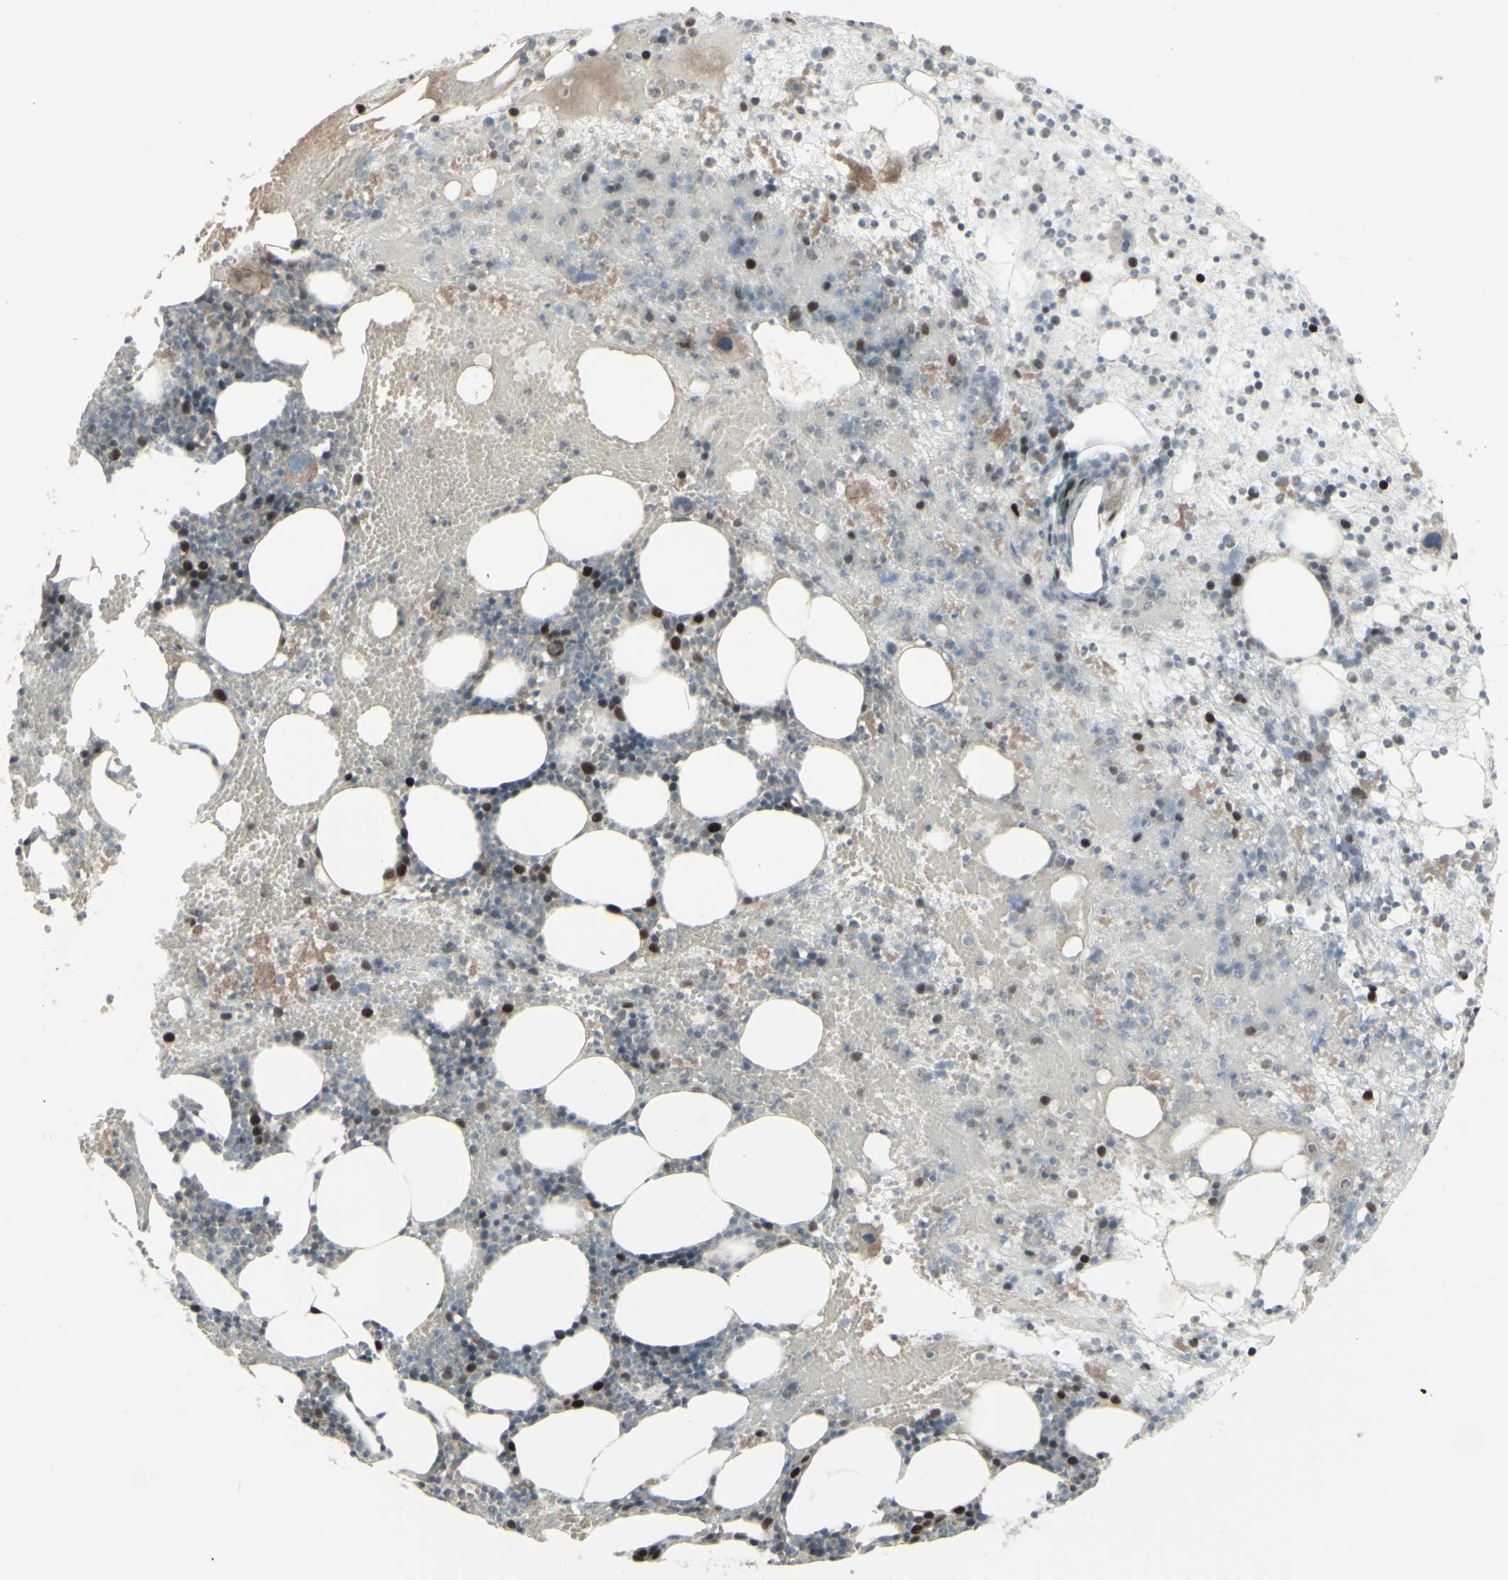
{"staining": {"intensity": "strong", "quantity": "<25%", "location": "nuclear"}, "tissue": "bone marrow", "cell_type": "Hematopoietic cells", "image_type": "normal", "snomed": [{"axis": "morphology", "description": "Normal tissue, NOS"}, {"axis": "morphology", "description": "Inflammation, NOS"}, {"axis": "topography", "description": "Bone marrow"}], "caption": "DAB immunohistochemical staining of benign human bone marrow reveals strong nuclear protein positivity in approximately <25% of hematopoietic cells.", "gene": "GMNN", "patient": {"sex": "female", "age": 79}}